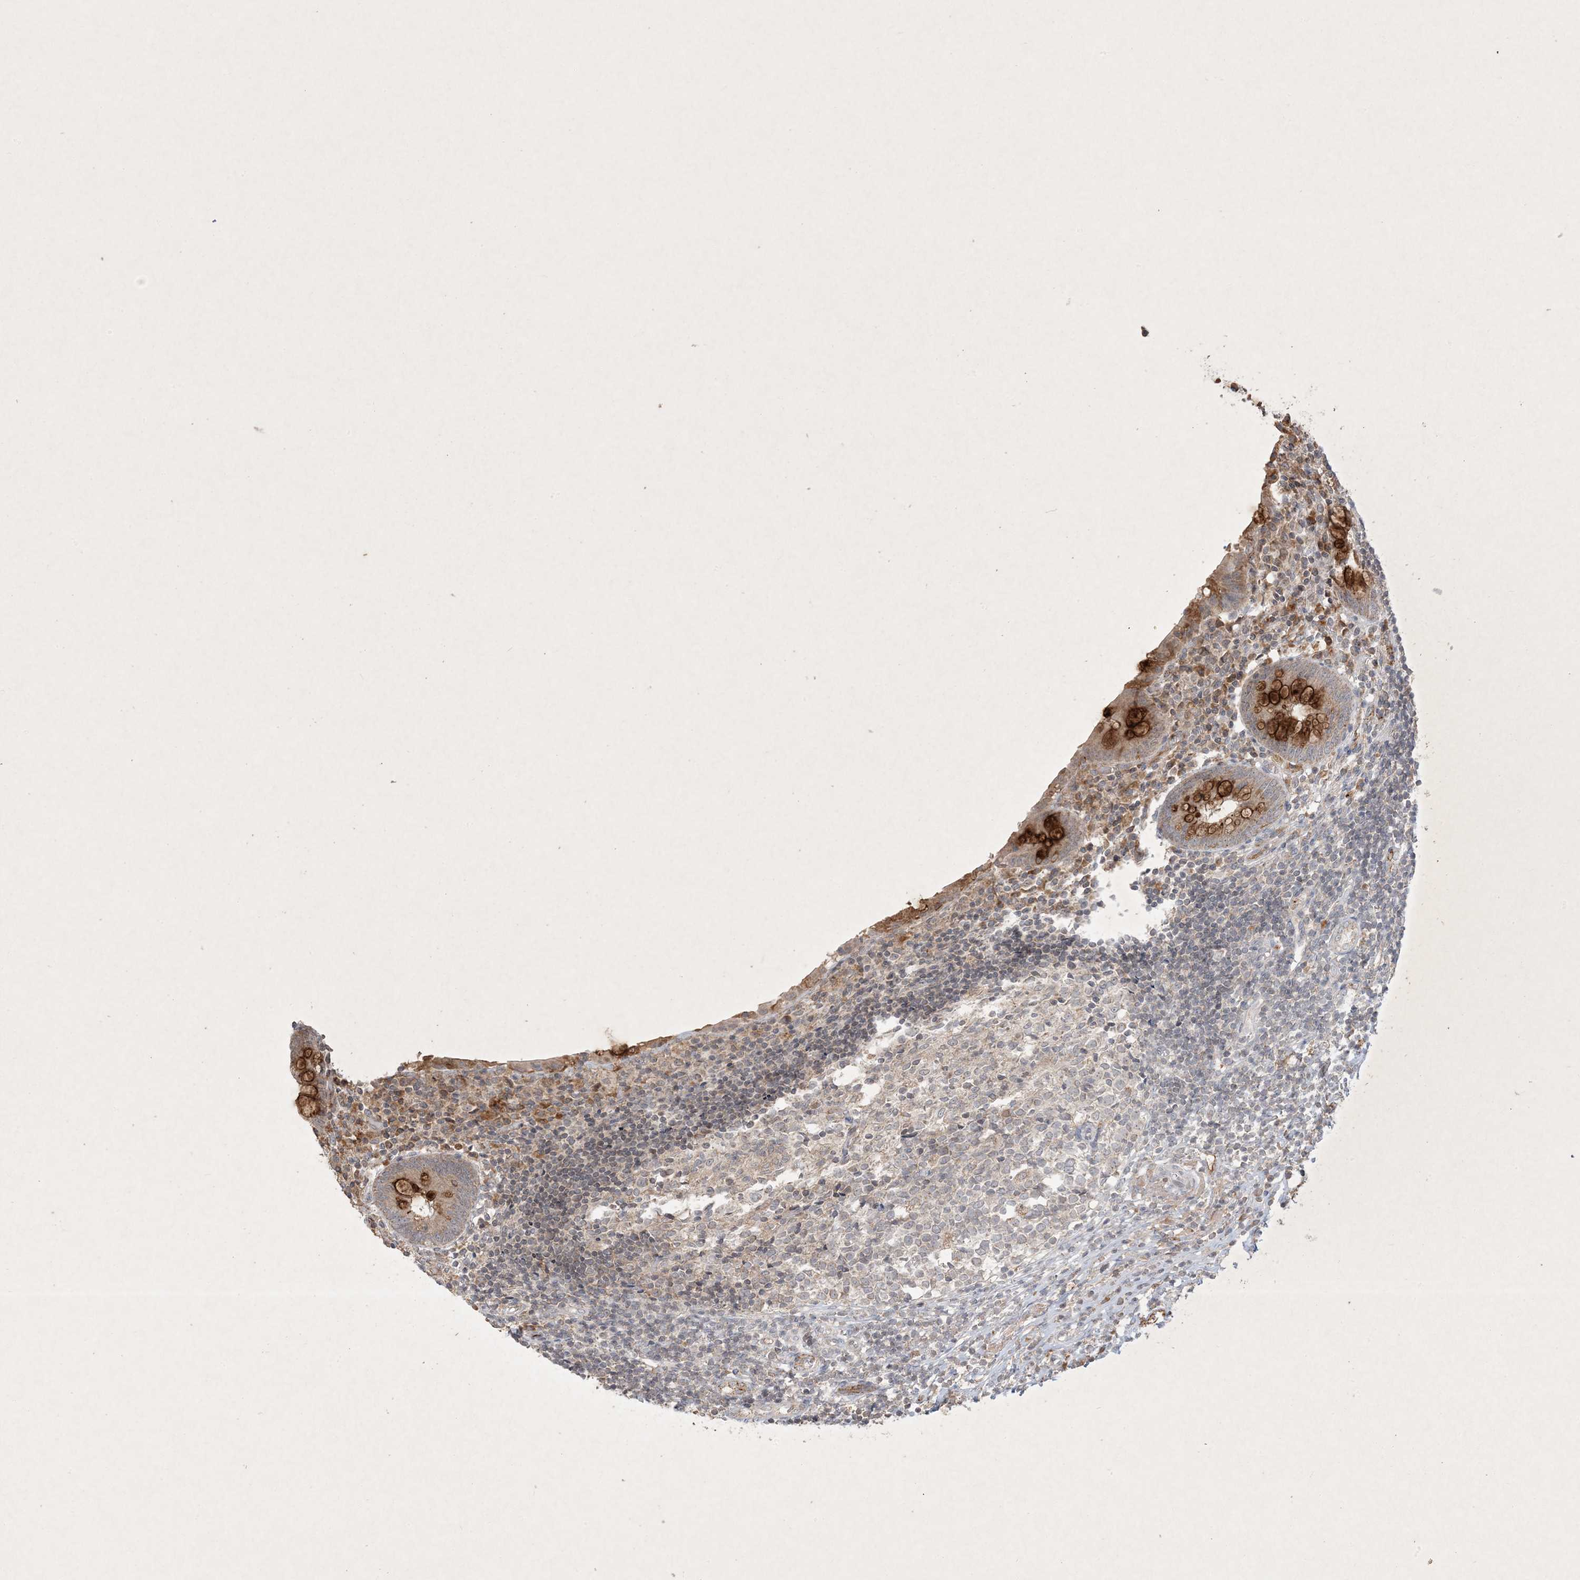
{"staining": {"intensity": "strong", "quantity": "<25%", "location": "cytoplasmic/membranous"}, "tissue": "appendix", "cell_type": "Glandular cells", "image_type": "normal", "snomed": [{"axis": "morphology", "description": "Normal tissue, NOS"}, {"axis": "topography", "description": "Appendix"}], "caption": "An IHC micrograph of benign tissue is shown. Protein staining in brown highlights strong cytoplasmic/membranous positivity in appendix within glandular cells.", "gene": "PRSS36", "patient": {"sex": "female", "age": 17}}